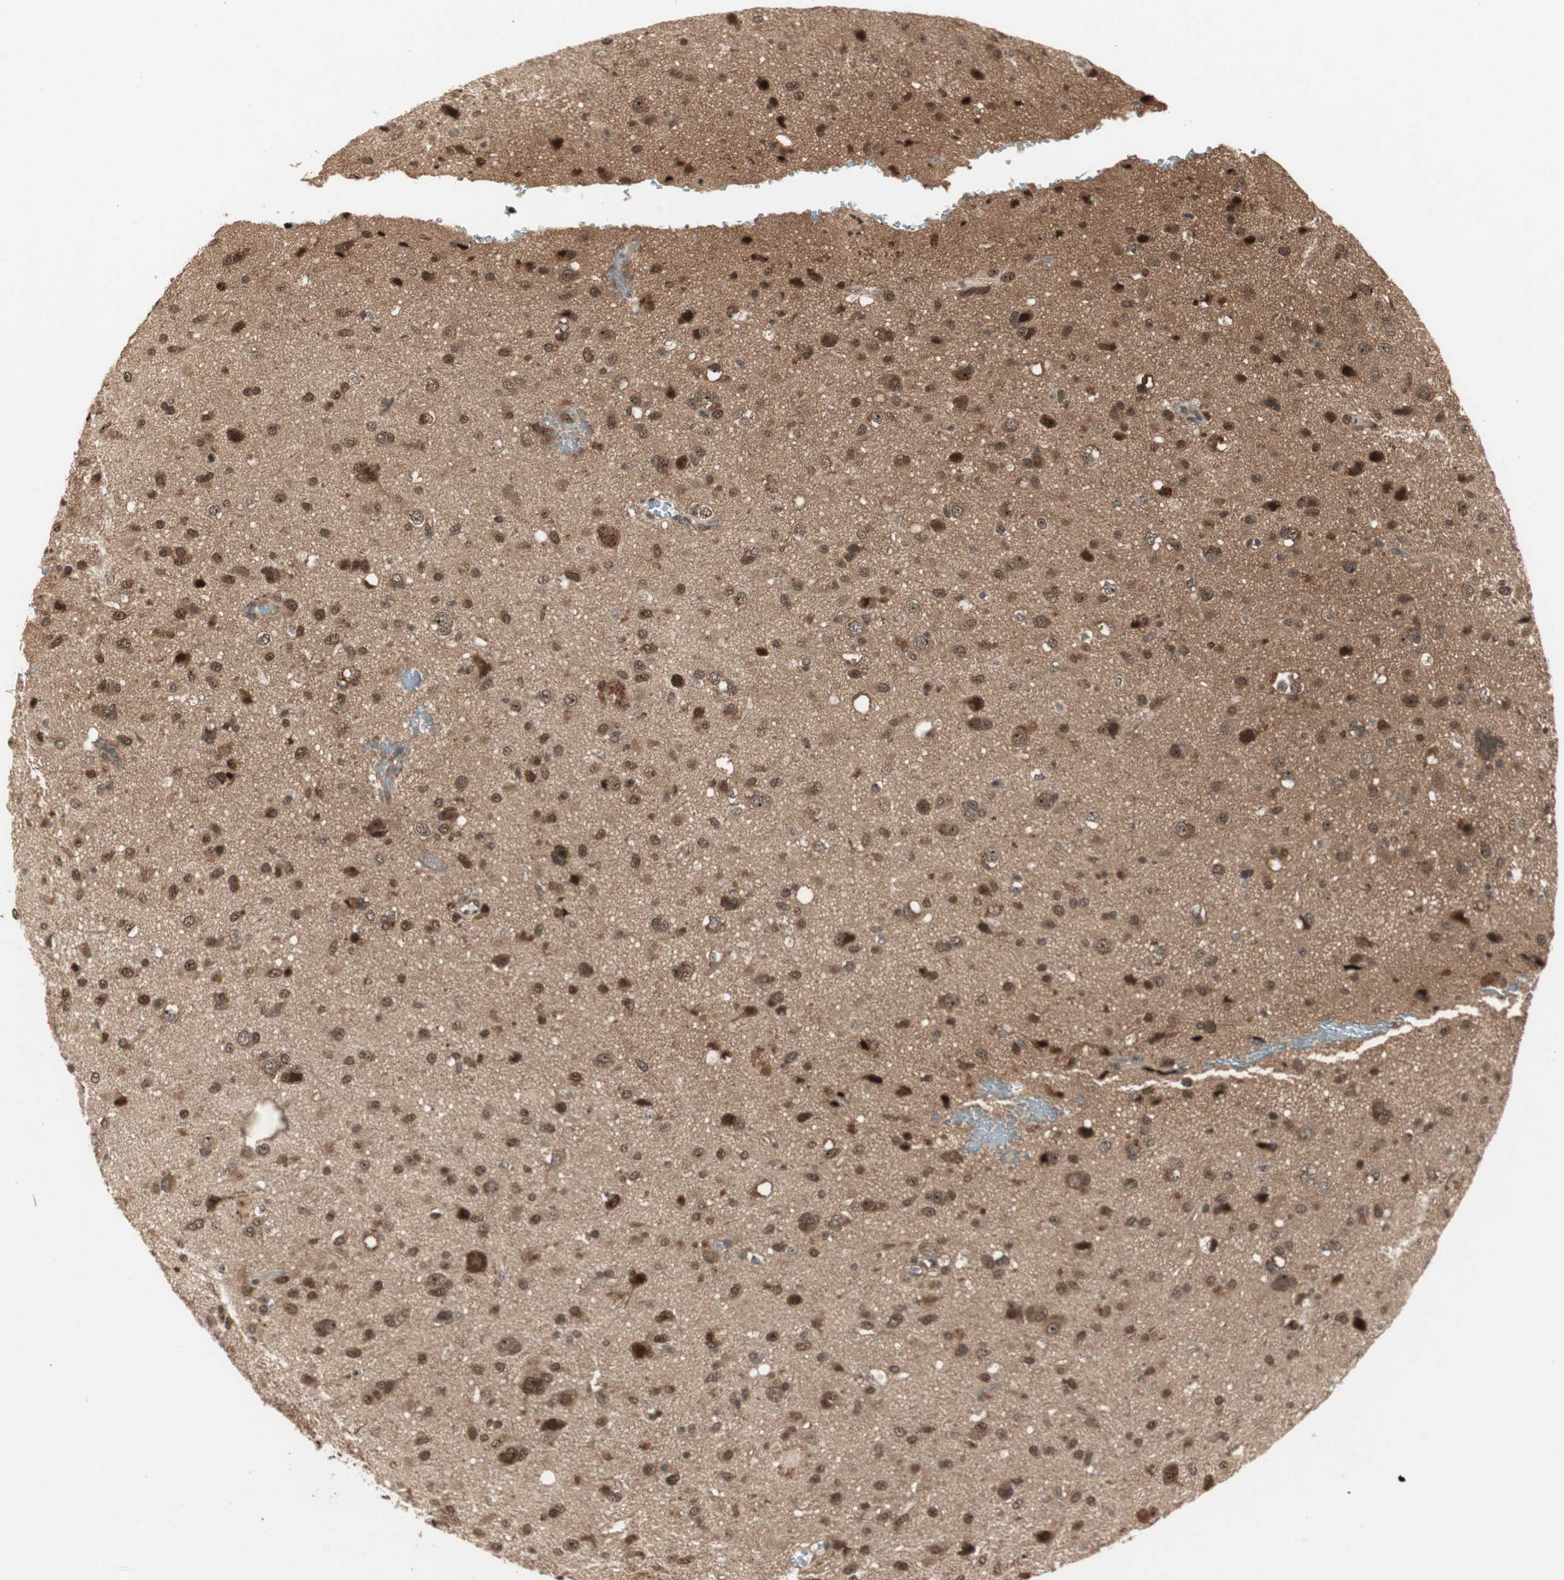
{"staining": {"intensity": "moderate", "quantity": ">75%", "location": "cytoplasmic/membranous,nuclear"}, "tissue": "glioma", "cell_type": "Tumor cells", "image_type": "cancer", "snomed": [{"axis": "morphology", "description": "Glioma, malignant, Low grade"}, {"axis": "topography", "description": "Brain"}], "caption": "Protein analysis of low-grade glioma (malignant) tissue reveals moderate cytoplasmic/membranous and nuclear positivity in approximately >75% of tumor cells.", "gene": "CSNK2B", "patient": {"sex": "male", "age": 77}}